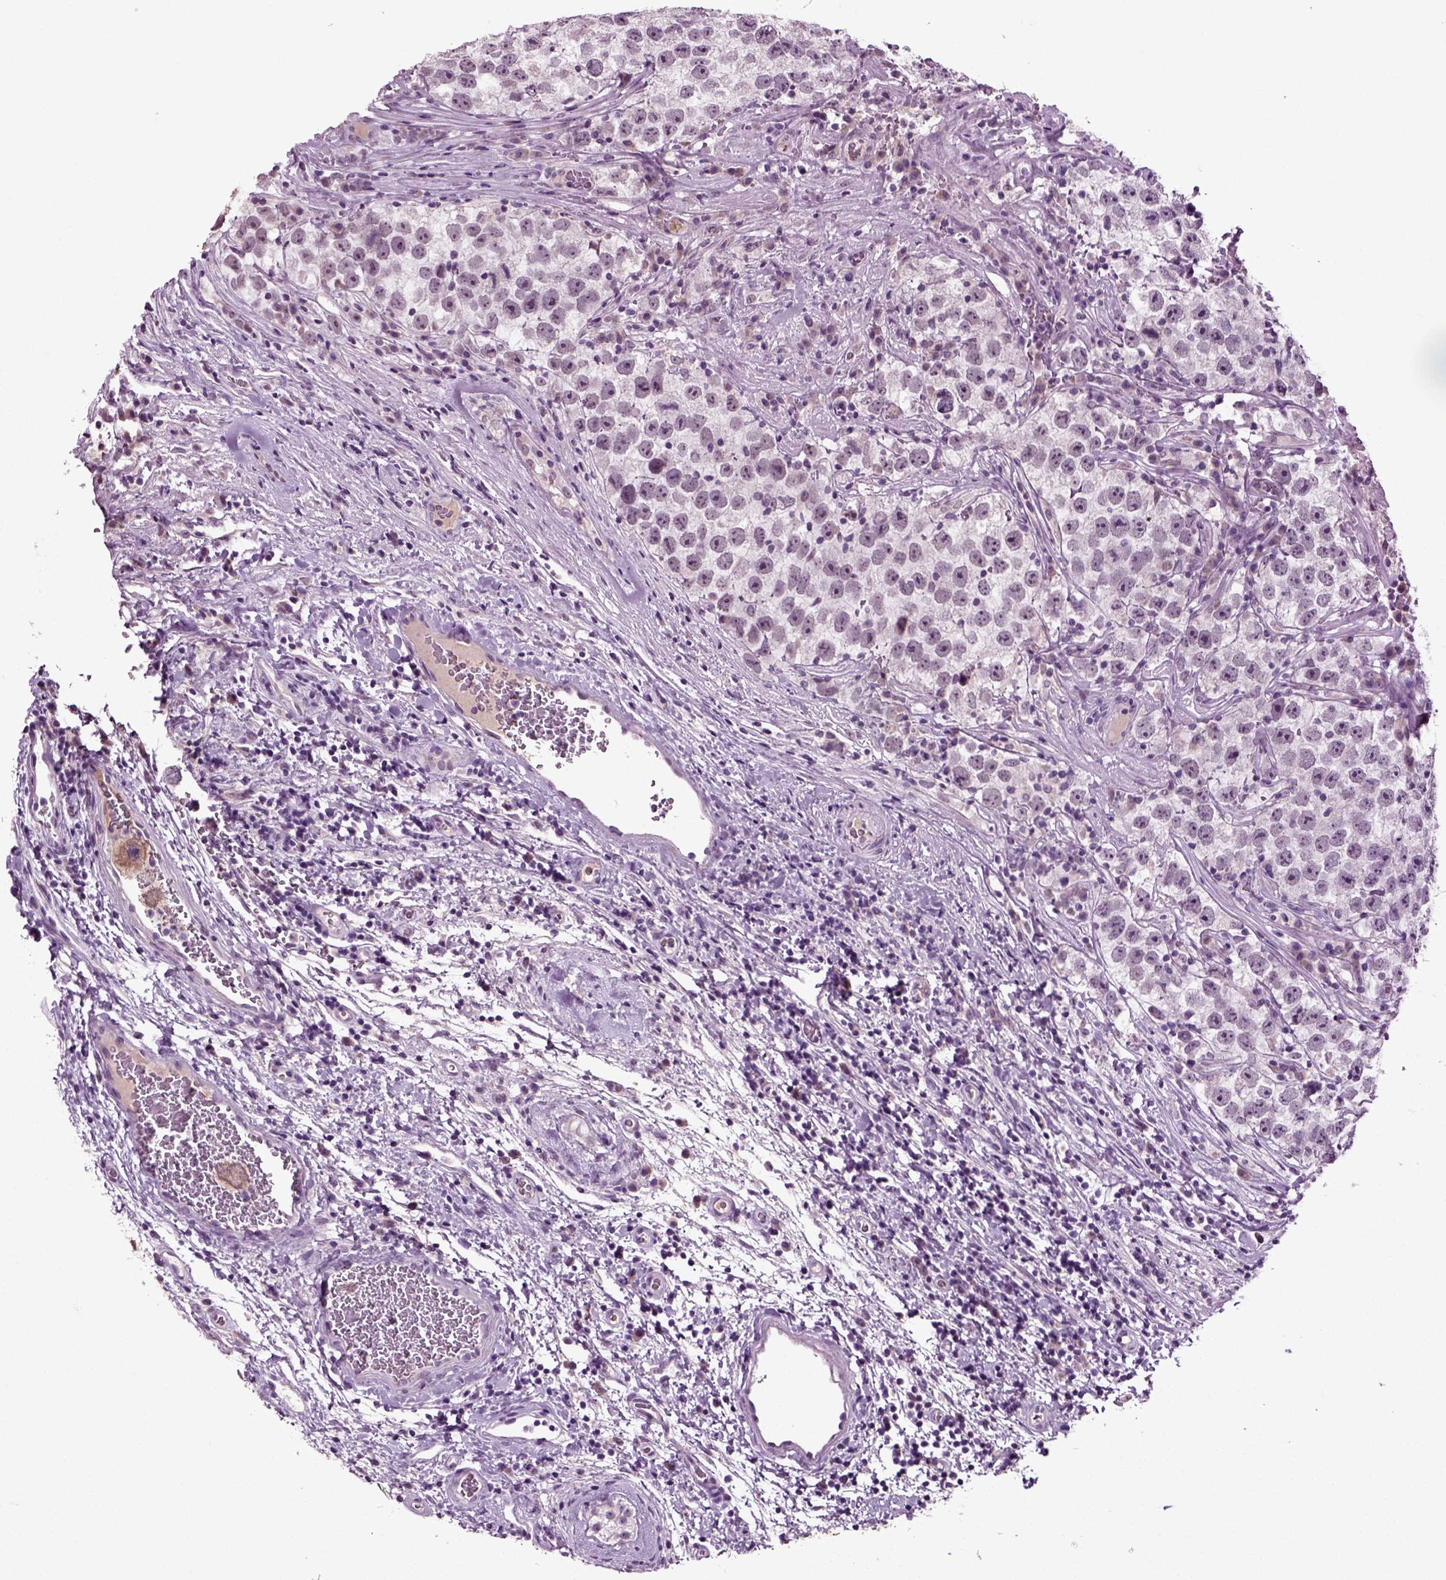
{"staining": {"intensity": "negative", "quantity": "none", "location": "none"}, "tissue": "testis cancer", "cell_type": "Tumor cells", "image_type": "cancer", "snomed": [{"axis": "morphology", "description": "Normal tissue, NOS"}, {"axis": "morphology", "description": "Seminoma, NOS"}, {"axis": "topography", "description": "Testis"}], "caption": "This is a micrograph of IHC staining of testis cancer, which shows no positivity in tumor cells.", "gene": "SPATA17", "patient": {"sex": "male", "age": 31}}